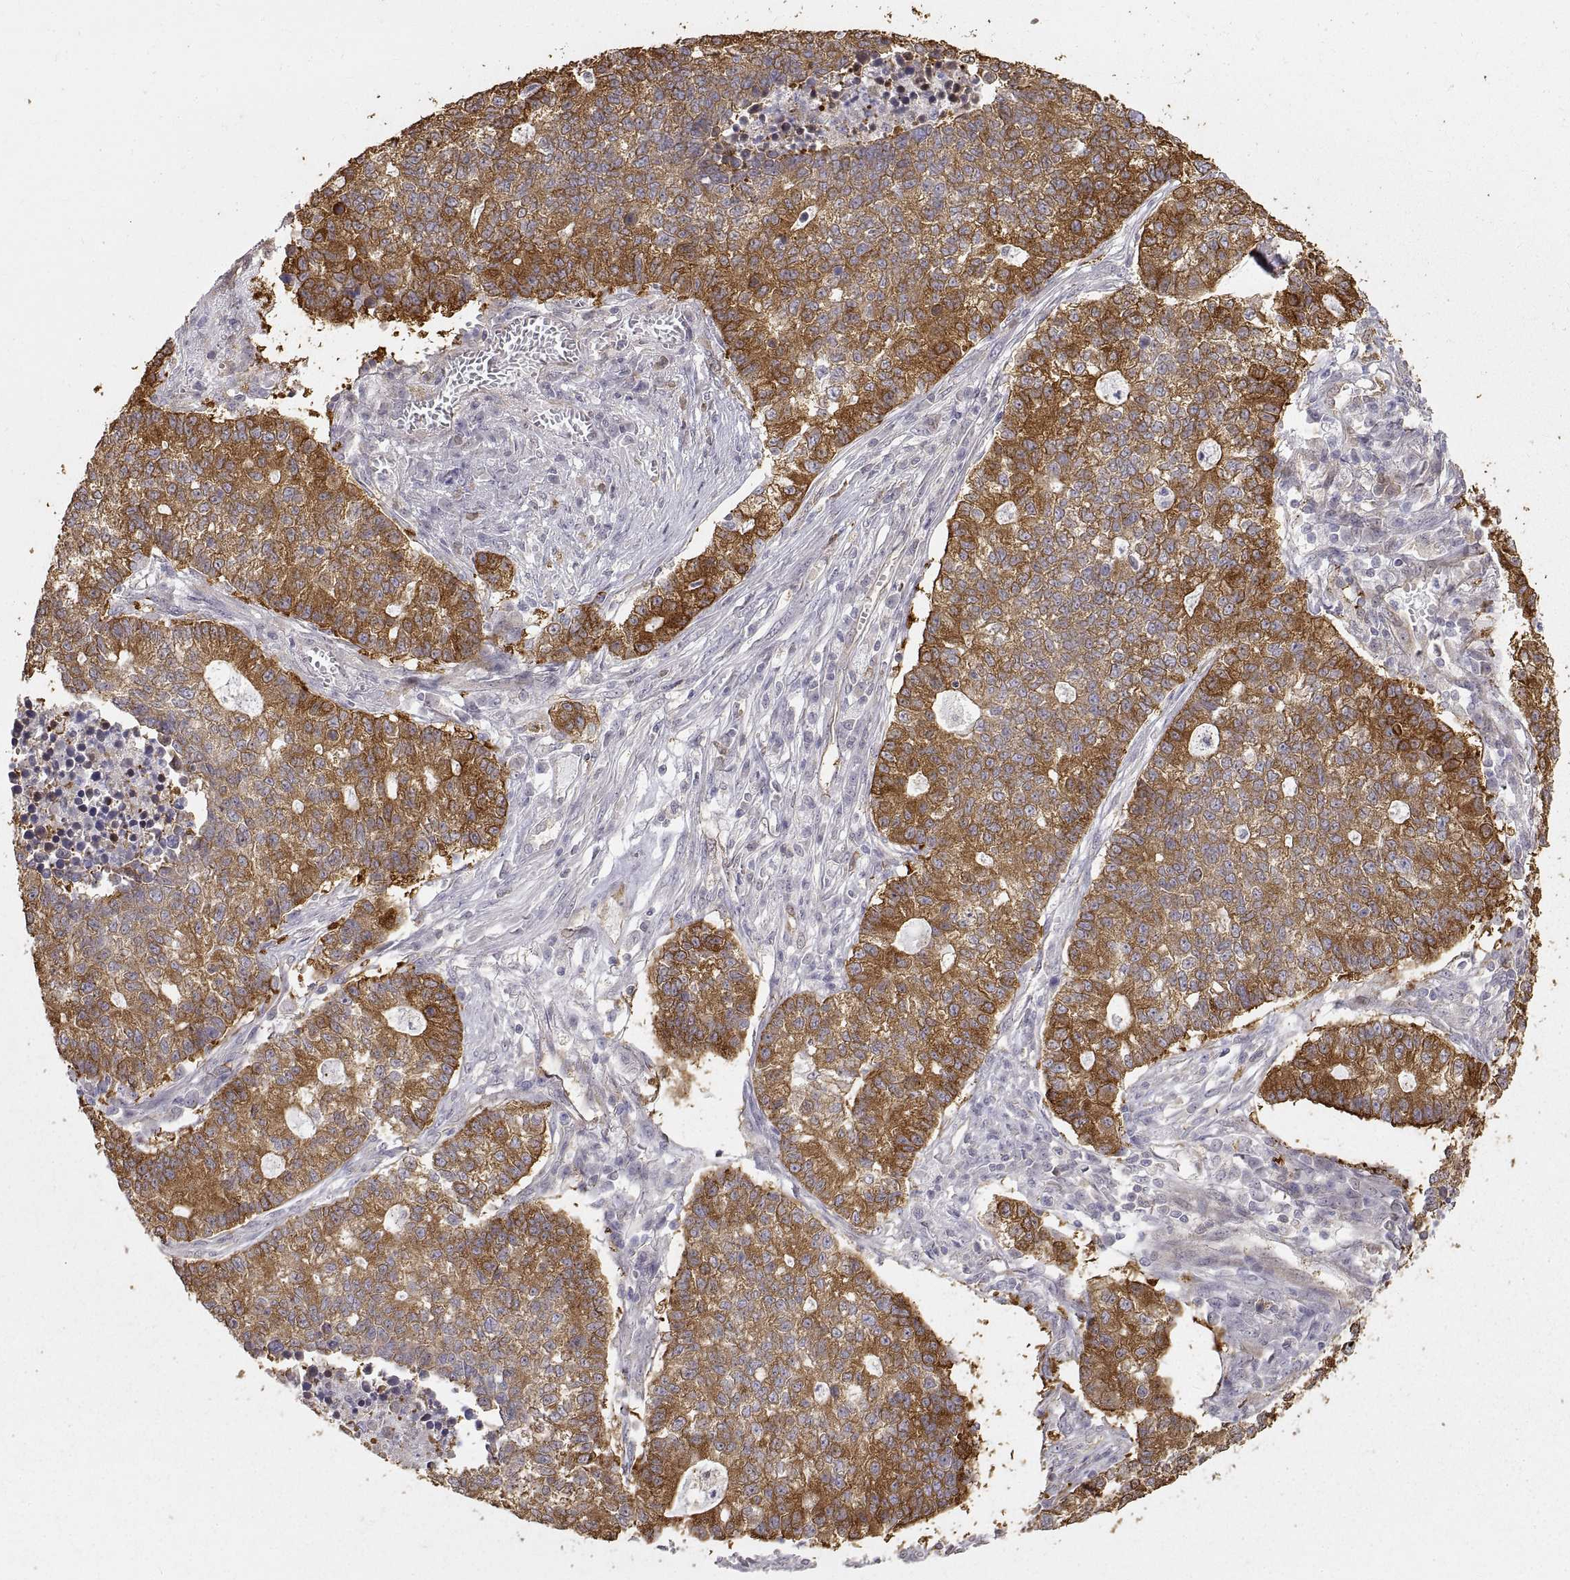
{"staining": {"intensity": "strong", "quantity": ">75%", "location": "cytoplasmic/membranous"}, "tissue": "lung cancer", "cell_type": "Tumor cells", "image_type": "cancer", "snomed": [{"axis": "morphology", "description": "Adenocarcinoma, NOS"}, {"axis": "topography", "description": "Lung"}], "caption": "Lung cancer tissue demonstrates strong cytoplasmic/membranous staining in approximately >75% of tumor cells, visualized by immunohistochemistry. The staining was performed using DAB (3,3'-diaminobenzidine) to visualize the protein expression in brown, while the nuclei were stained in blue with hematoxylin (Magnification: 20x).", "gene": "HSP90AB1", "patient": {"sex": "male", "age": 57}}